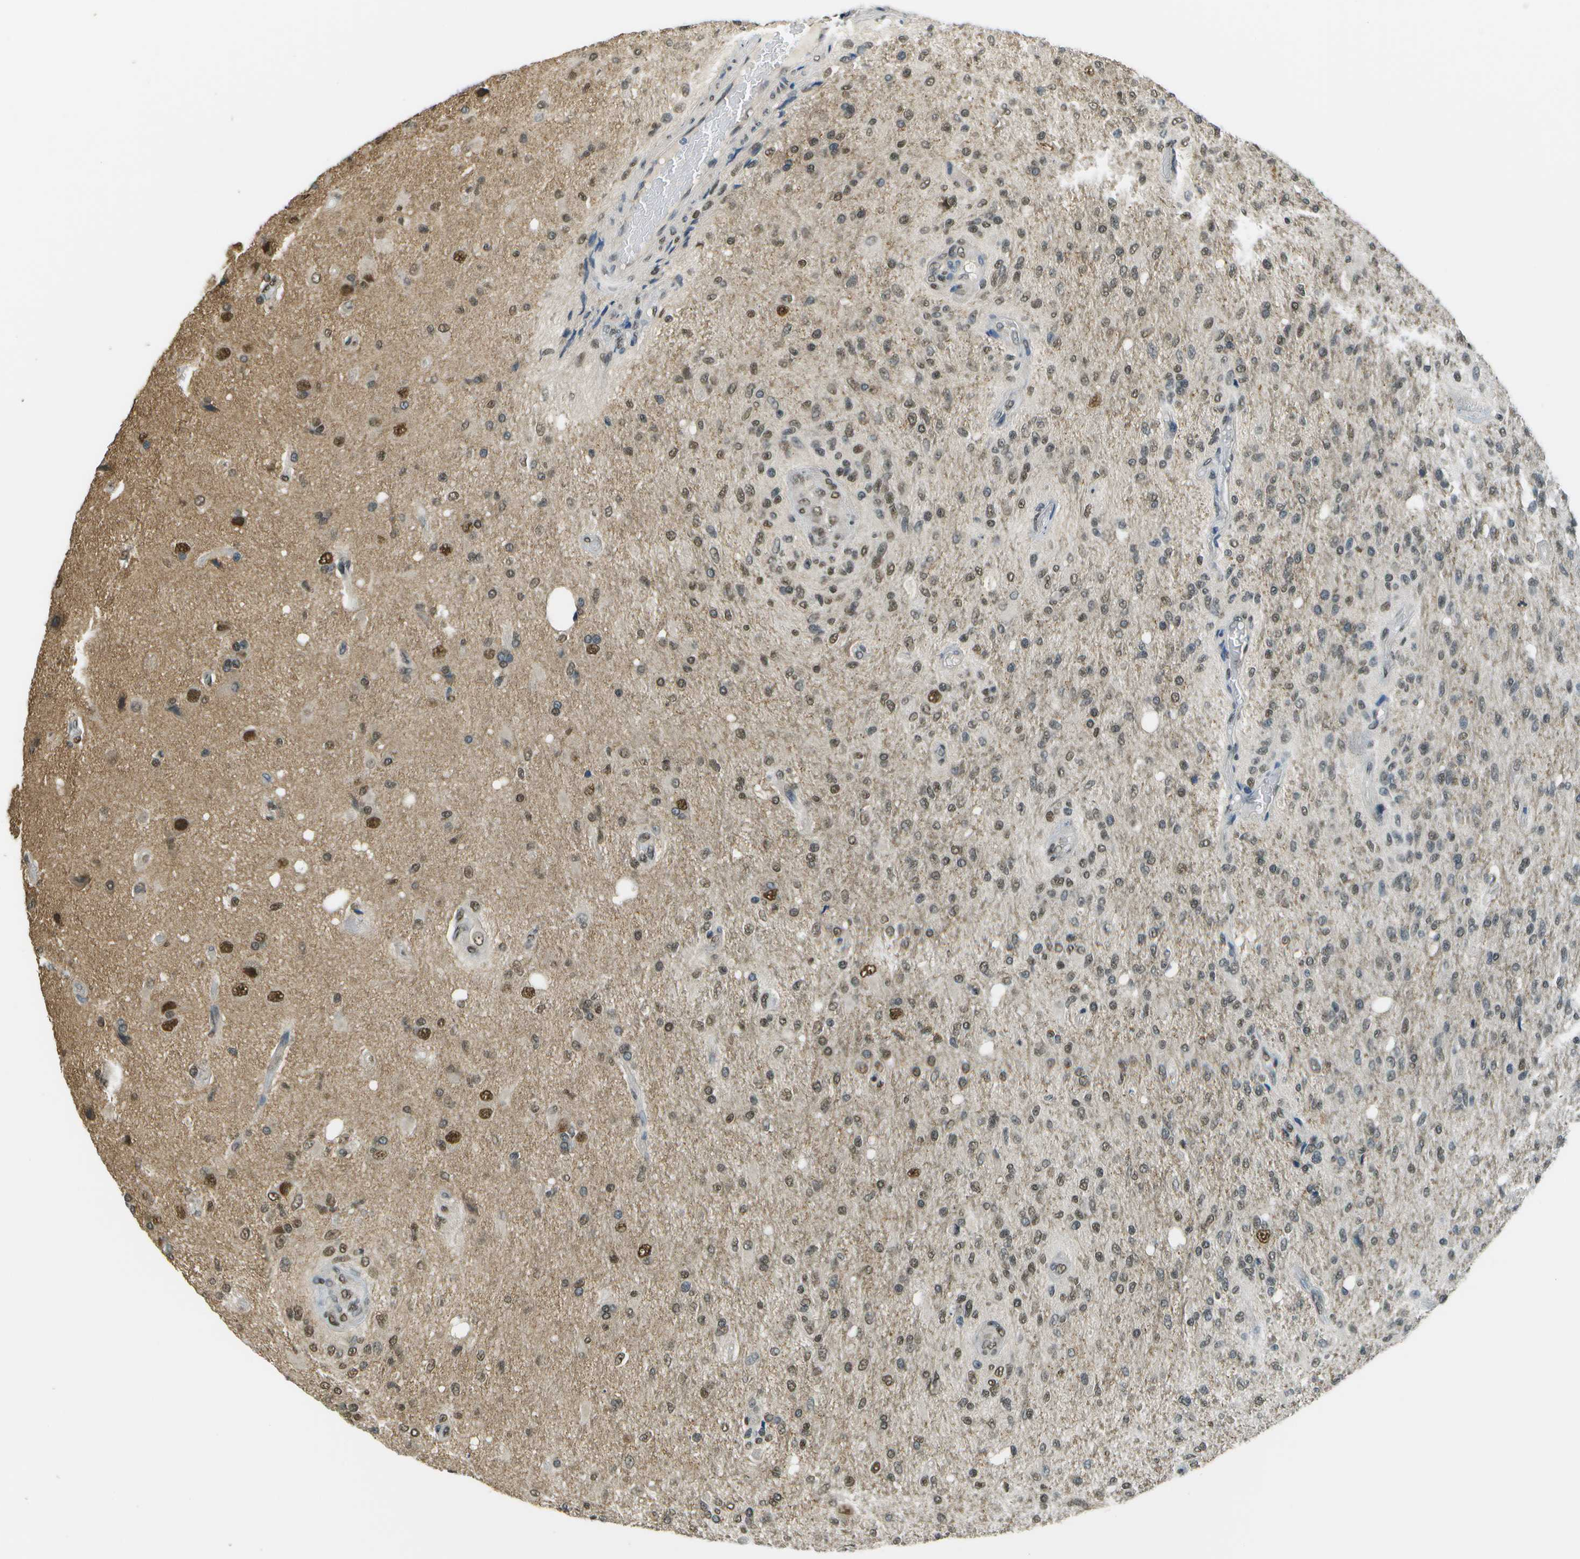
{"staining": {"intensity": "weak", "quantity": ">75%", "location": "nuclear"}, "tissue": "glioma", "cell_type": "Tumor cells", "image_type": "cancer", "snomed": [{"axis": "morphology", "description": "Normal tissue, NOS"}, {"axis": "morphology", "description": "Glioma, malignant, High grade"}, {"axis": "topography", "description": "Cerebral cortex"}], "caption": "This histopathology image exhibits immunohistochemistry (IHC) staining of human glioma, with low weak nuclear positivity in approximately >75% of tumor cells.", "gene": "ABL2", "patient": {"sex": "male", "age": 77}}